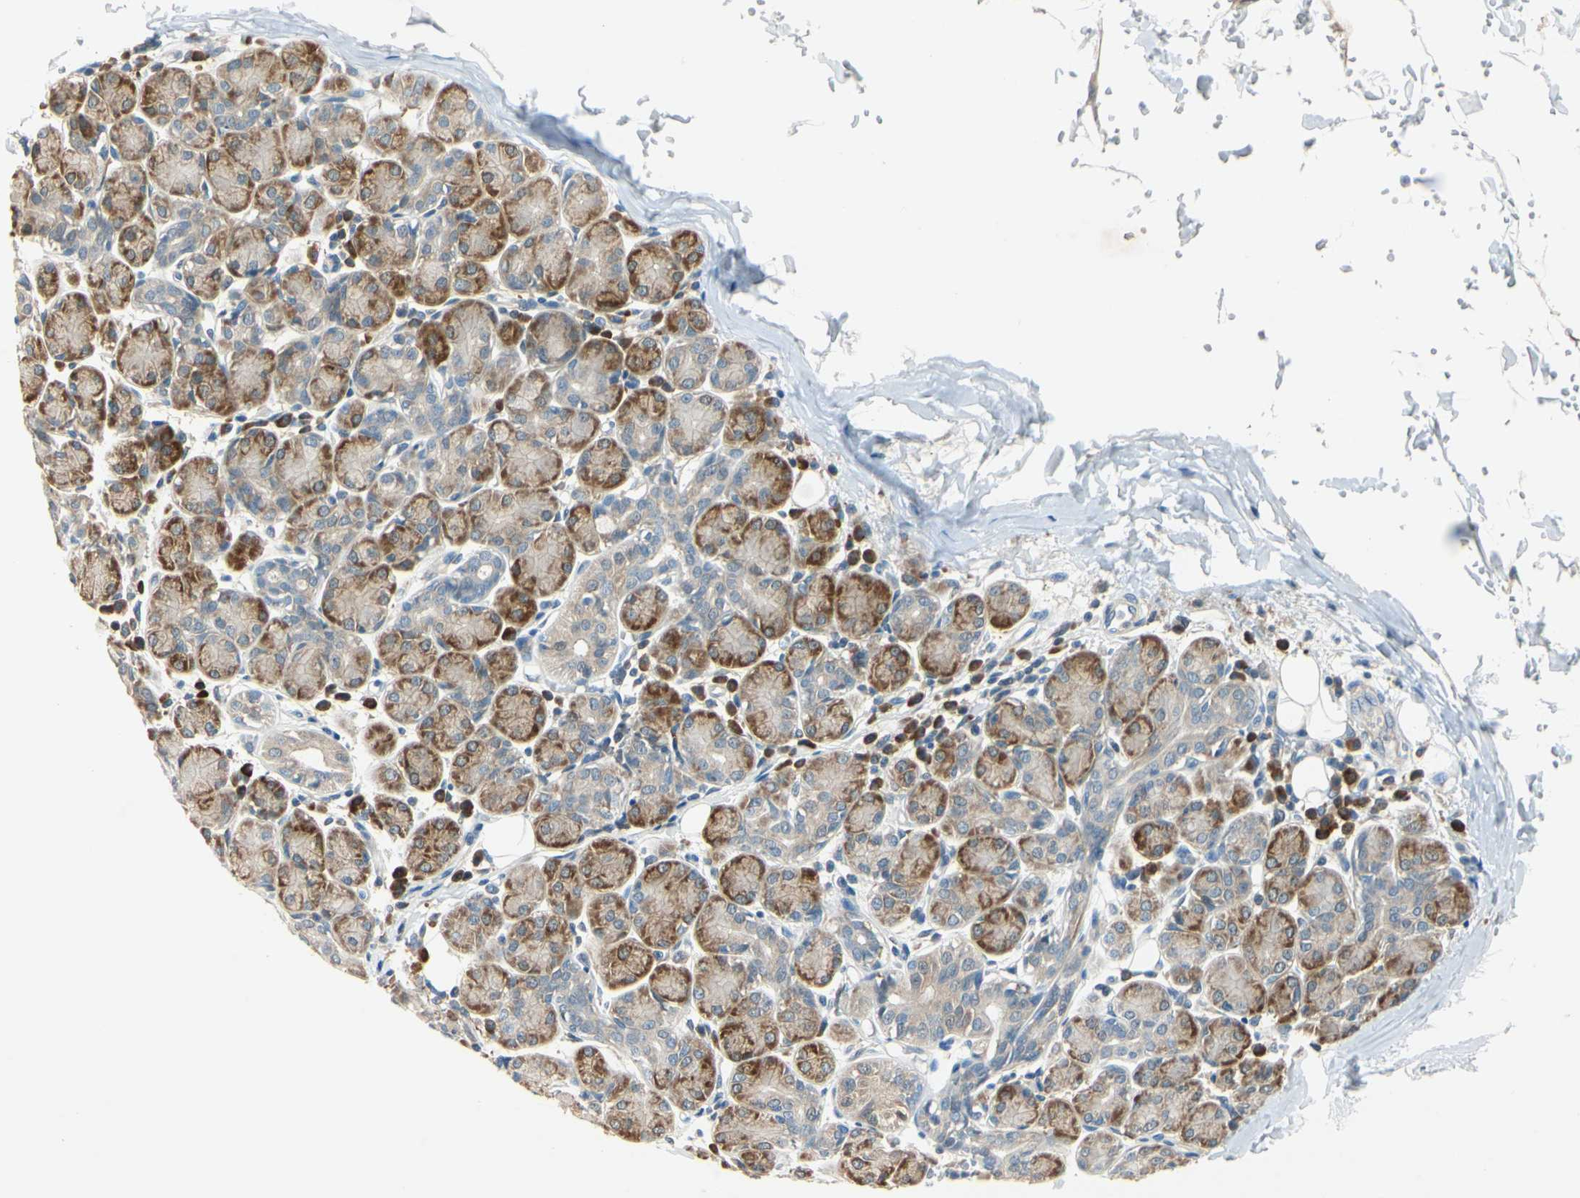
{"staining": {"intensity": "strong", "quantity": "25%-75%", "location": "cytoplasmic/membranous"}, "tissue": "salivary gland", "cell_type": "Glandular cells", "image_type": "normal", "snomed": [{"axis": "morphology", "description": "Normal tissue, NOS"}, {"axis": "morphology", "description": "Inflammation, NOS"}, {"axis": "topography", "description": "Lymph node"}, {"axis": "topography", "description": "Salivary gland"}], "caption": "About 25%-75% of glandular cells in benign salivary gland demonstrate strong cytoplasmic/membranous protein staining as visualized by brown immunohistochemical staining.", "gene": "WIPI1", "patient": {"sex": "male", "age": 3}}